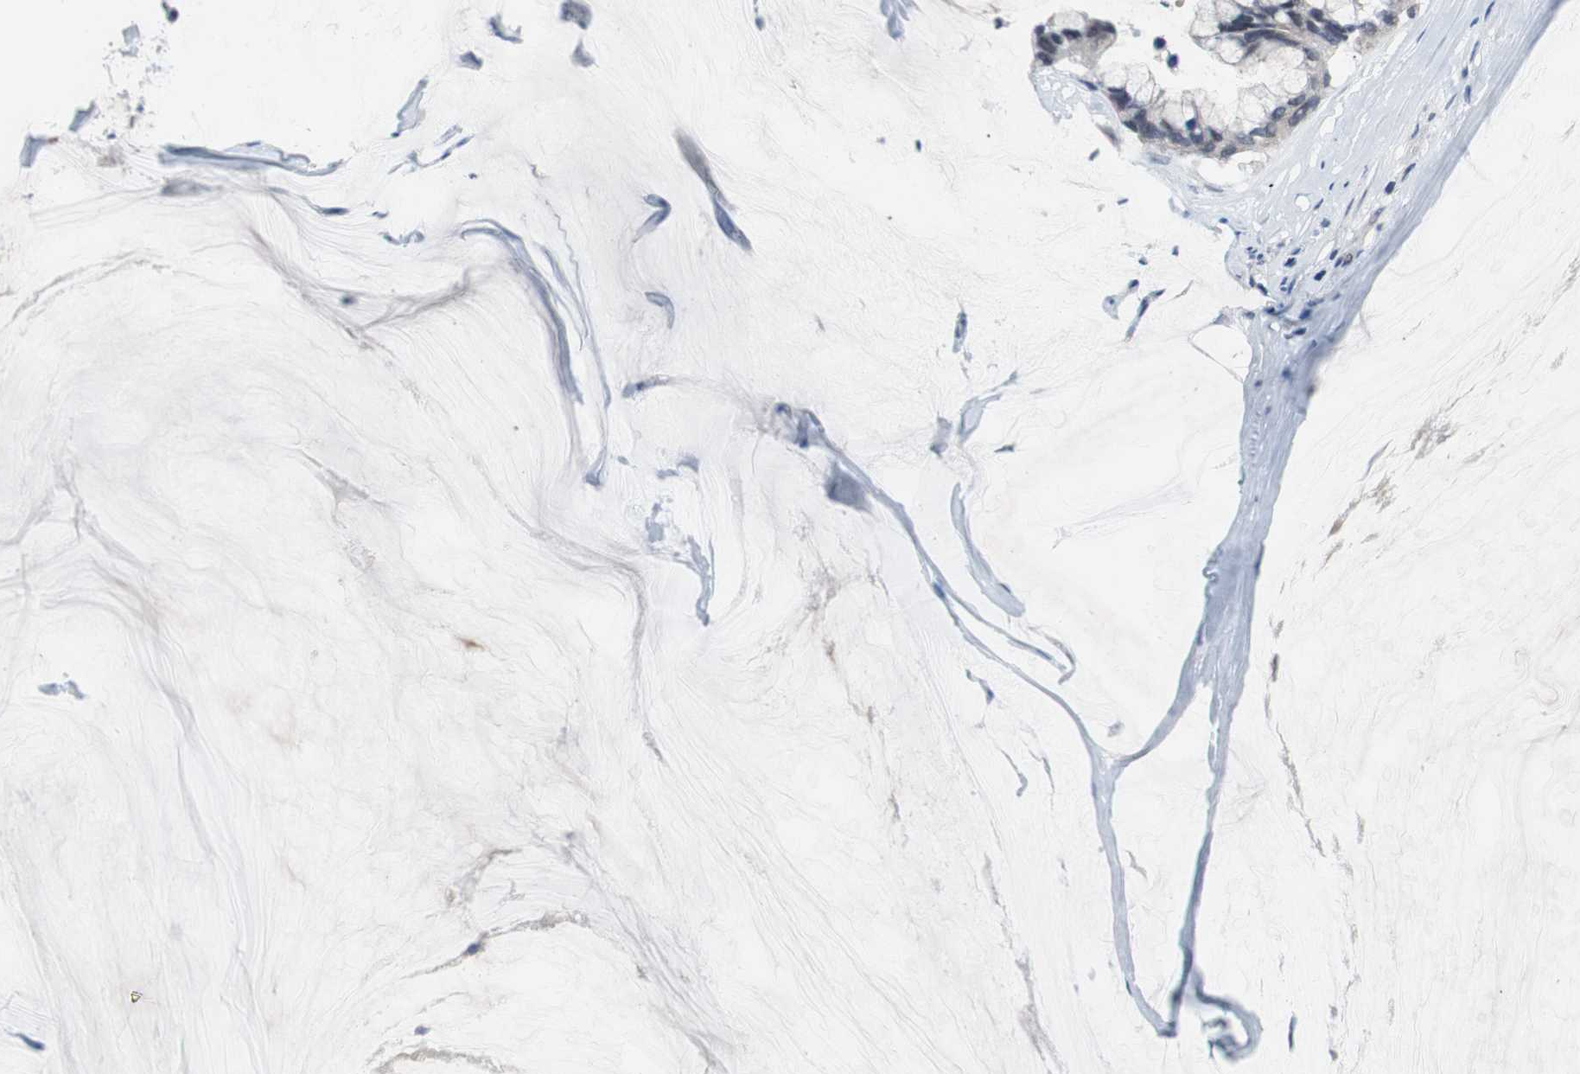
{"staining": {"intensity": "negative", "quantity": "none", "location": "none"}, "tissue": "ovarian cancer", "cell_type": "Tumor cells", "image_type": "cancer", "snomed": [{"axis": "morphology", "description": "Cystadenocarcinoma, mucinous, NOS"}, {"axis": "topography", "description": "Ovary"}], "caption": "The histopathology image reveals no significant positivity in tumor cells of mucinous cystadenocarcinoma (ovarian).", "gene": "TP63", "patient": {"sex": "female", "age": 39}}